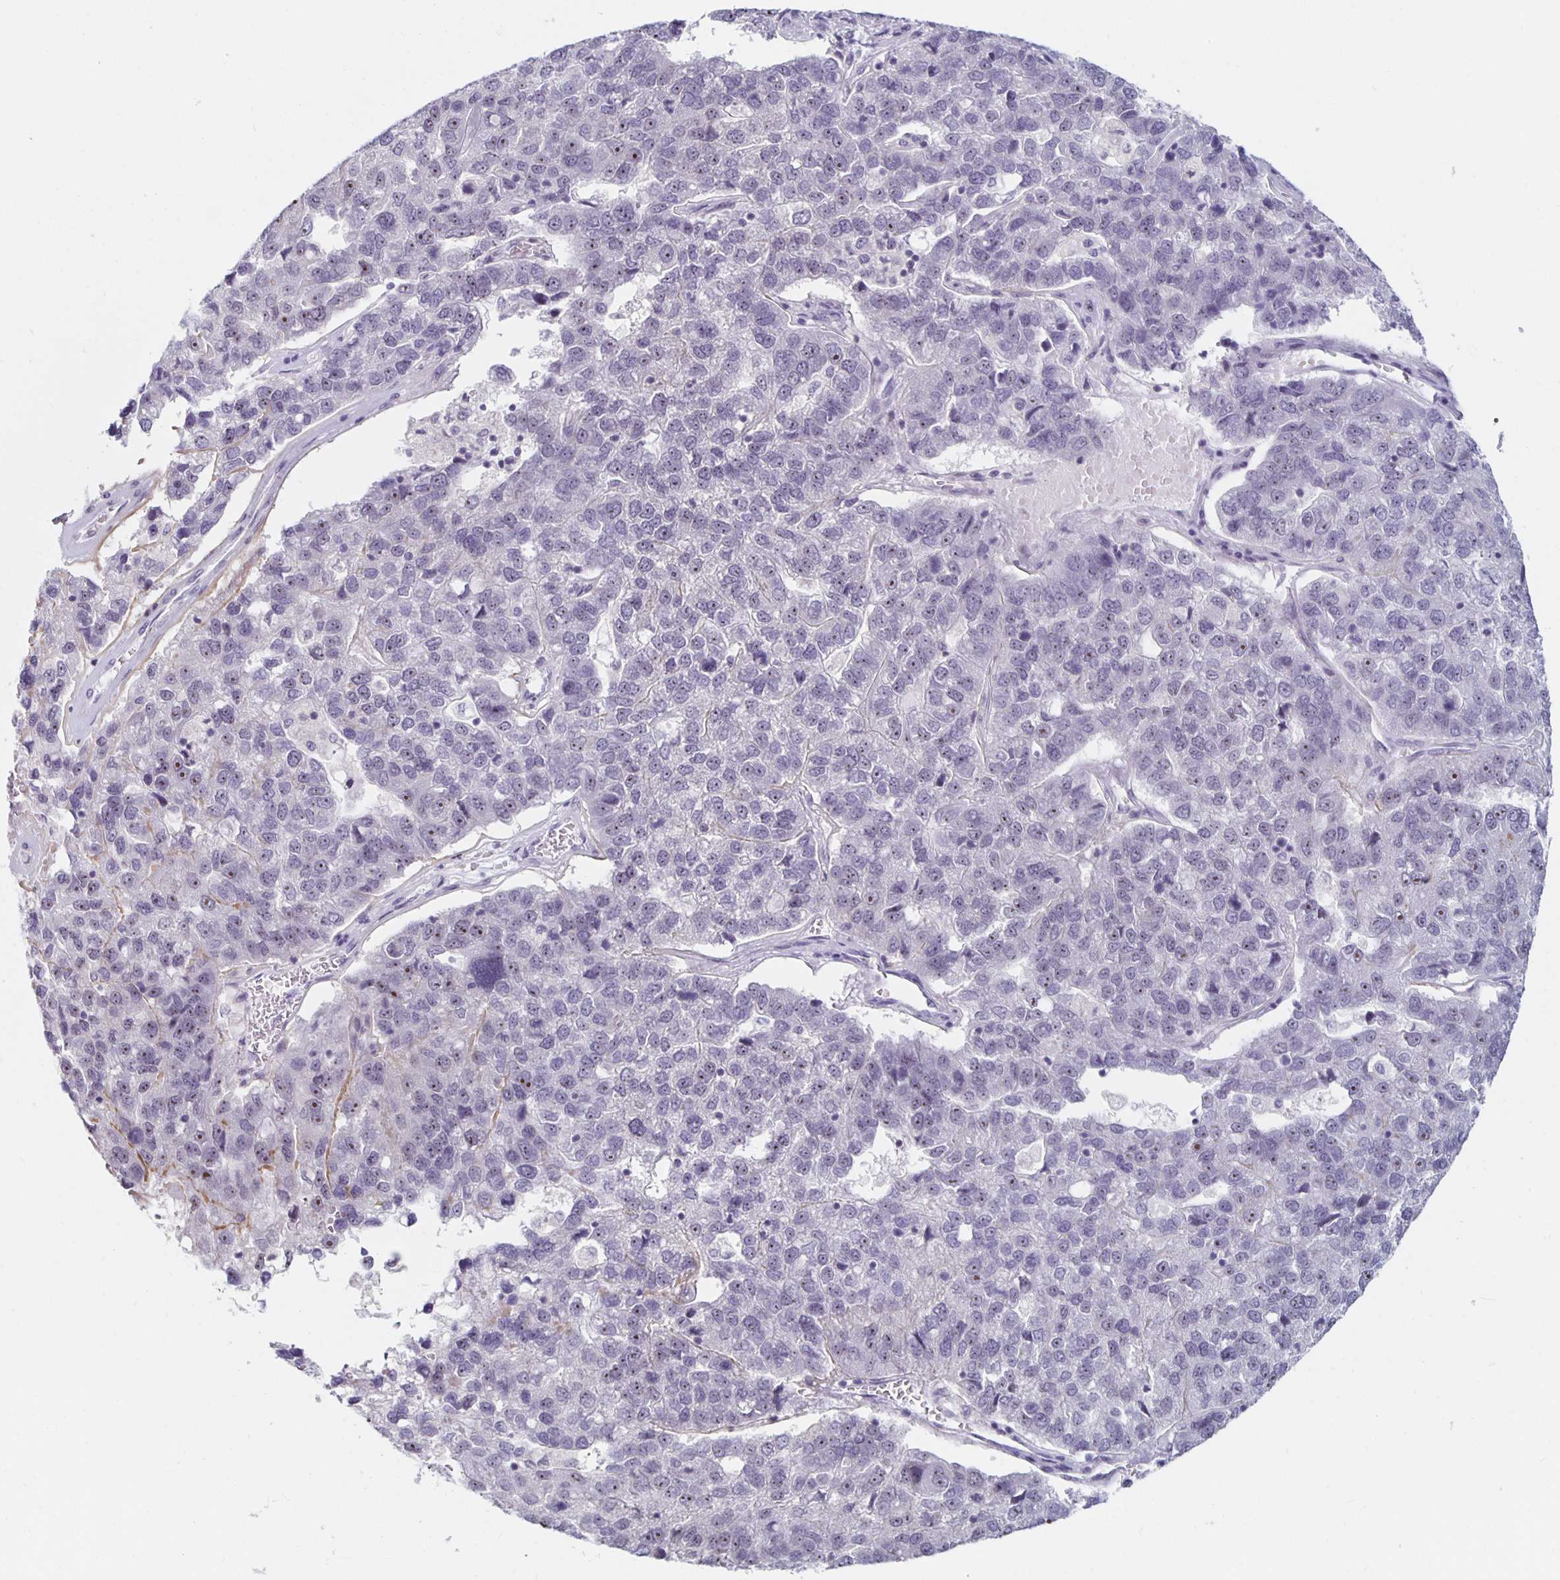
{"staining": {"intensity": "moderate", "quantity": "<25%", "location": "nuclear"}, "tissue": "pancreatic cancer", "cell_type": "Tumor cells", "image_type": "cancer", "snomed": [{"axis": "morphology", "description": "Adenocarcinoma, NOS"}, {"axis": "topography", "description": "Pancreas"}], "caption": "Immunohistochemical staining of pancreatic cancer (adenocarcinoma) exhibits low levels of moderate nuclear protein expression in approximately <25% of tumor cells. (DAB IHC, brown staining for protein, blue staining for nuclei).", "gene": "NUP85", "patient": {"sex": "female", "age": 61}}